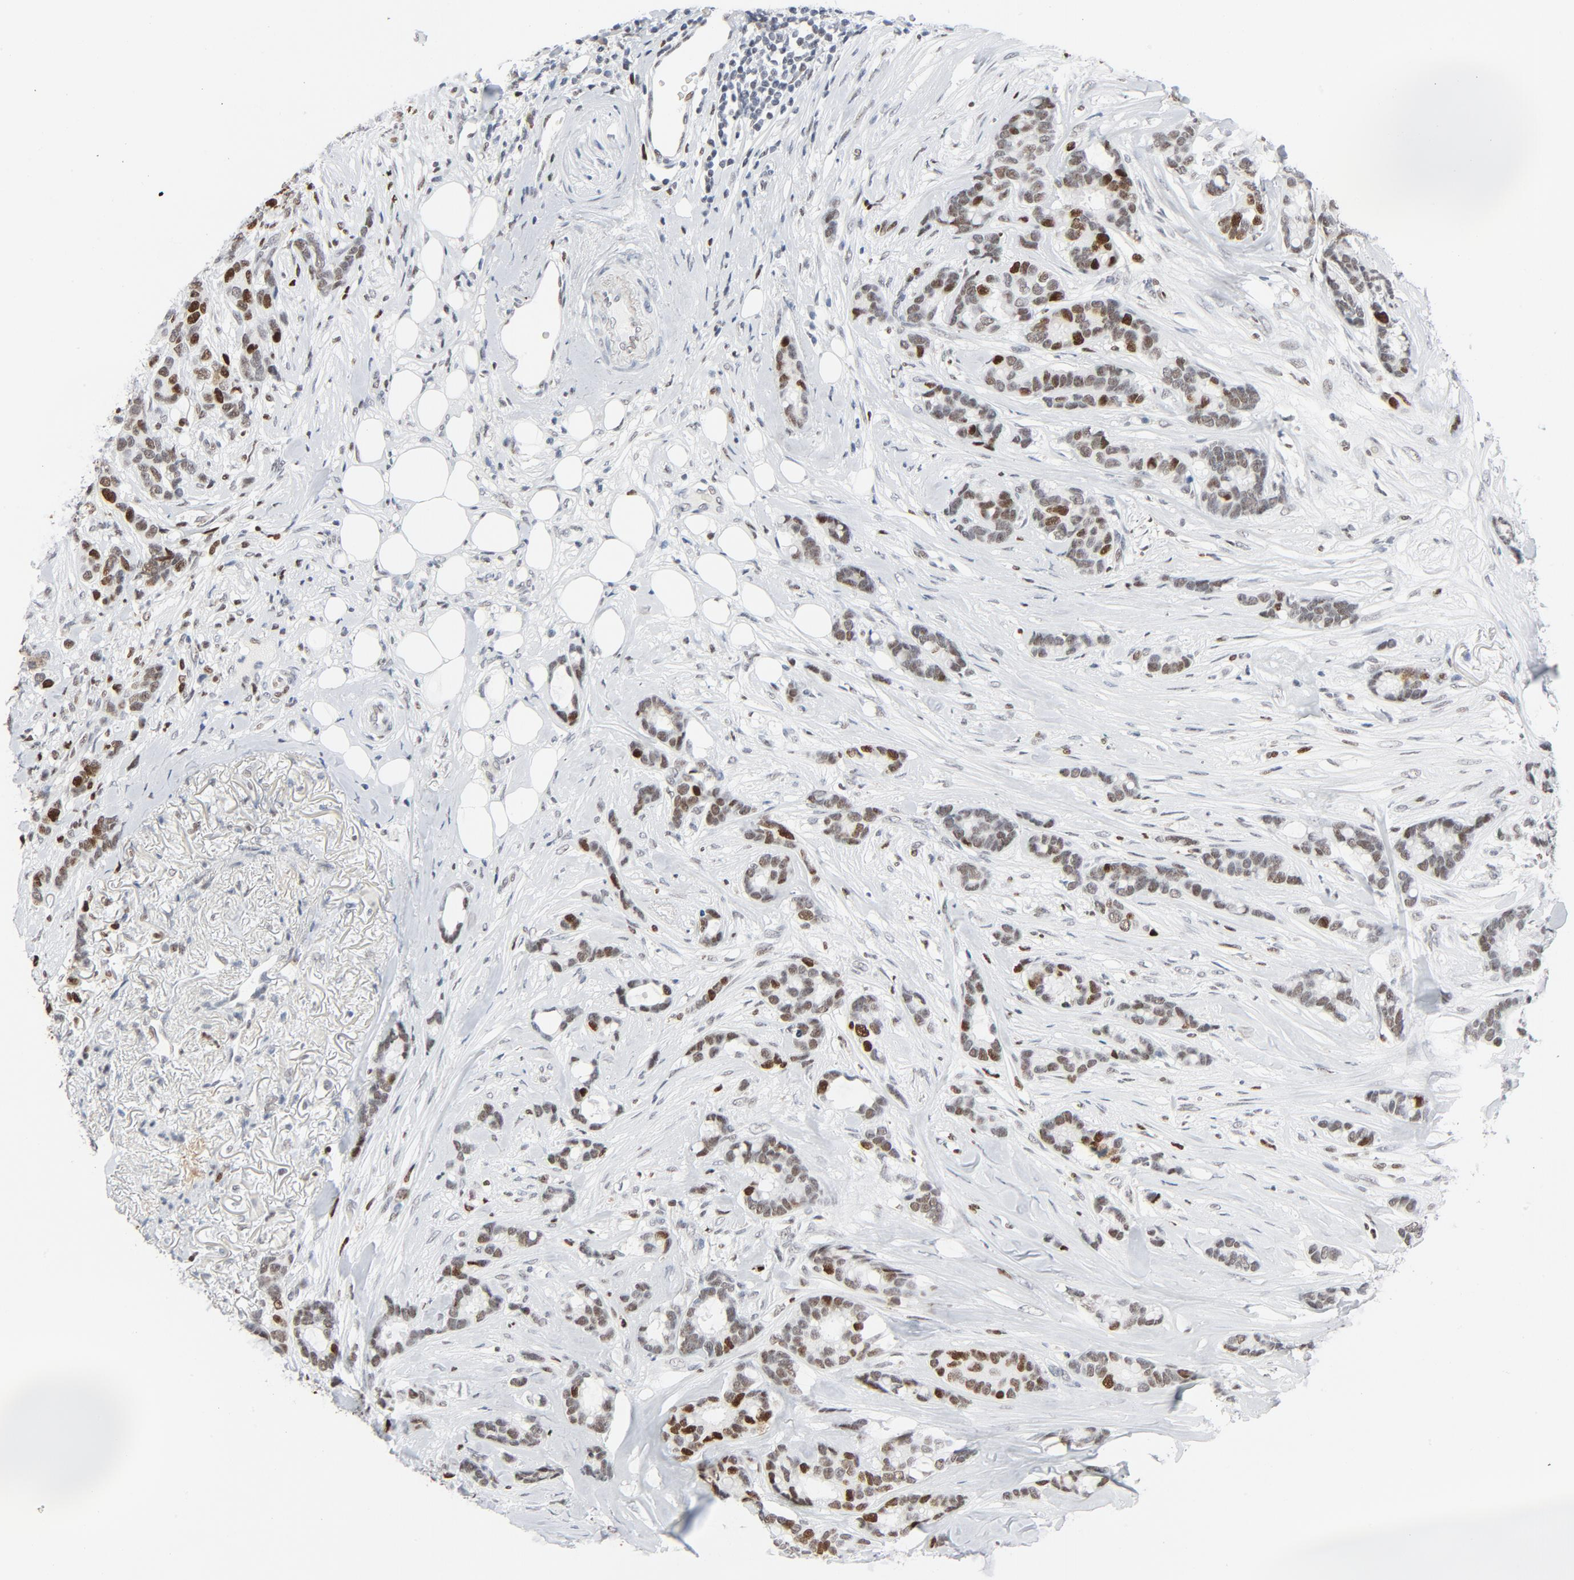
{"staining": {"intensity": "moderate", "quantity": ">75%", "location": "nuclear"}, "tissue": "breast cancer", "cell_type": "Tumor cells", "image_type": "cancer", "snomed": [{"axis": "morphology", "description": "Duct carcinoma"}, {"axis": "topography", "description": "Breast"}], "caption": "Brown immunohistochemical staining in human breast cancer (infiltrating ductal carcinoma) displays moderate nuclear staining in approximately >75% of tumor cells. The staining was performed using DAB (3,3'-diaminobenzidine), with brown indicating positive protein expression. Nuclei are stained blue with hematoxylin.", "gene": "POLD1", "patient": {"sex": "female", "age": 87}}